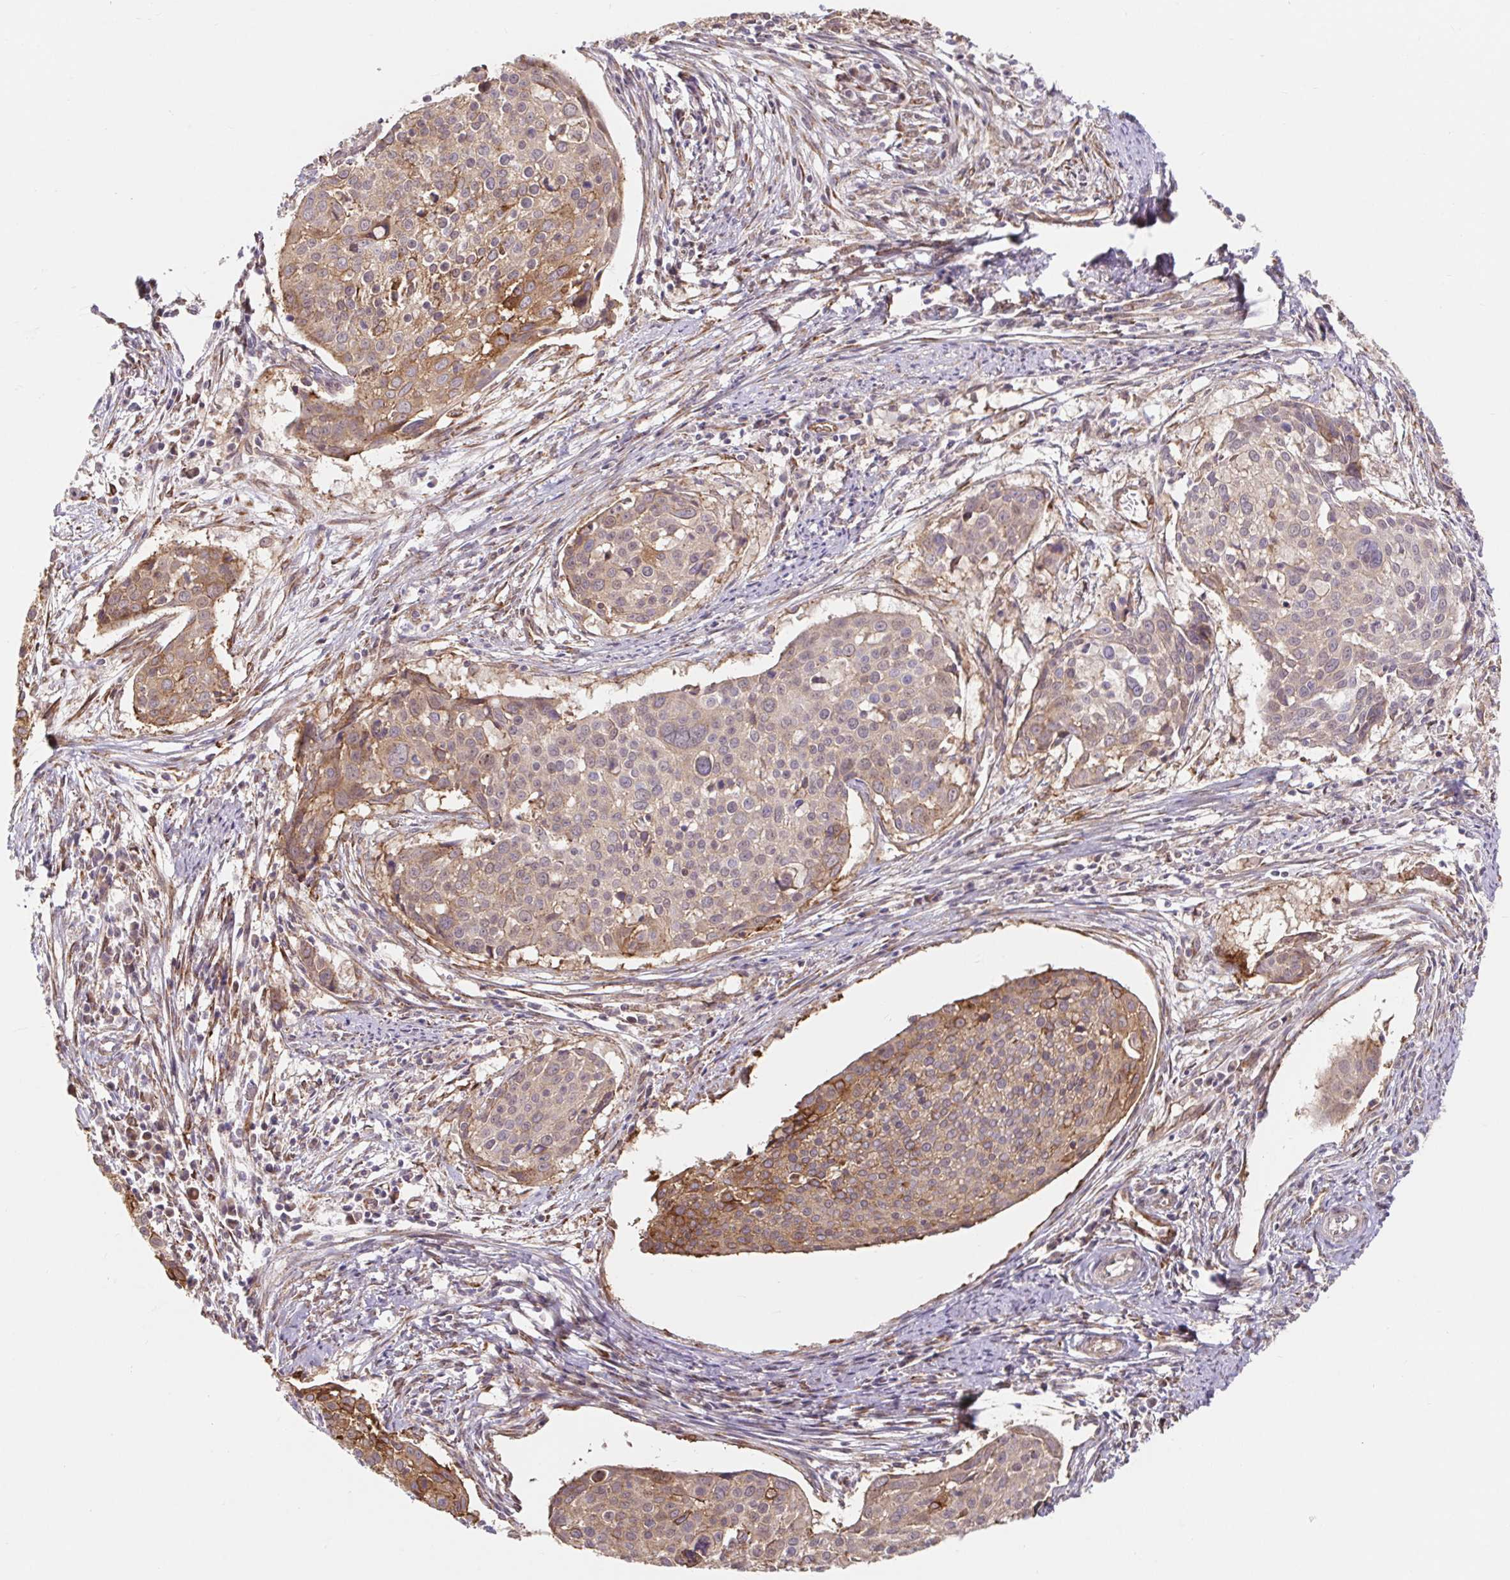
{"staining": {"intensity": "moderate", "quantity": "25%-75%", "location": "cytoplasmic/membranous"}, "tissue": "cervical cancer", "cell_type": "Tumor cells", "image_type": "cancer", "snomed": [{"axis": "morphology", "description": "Squamous cell carcinoma, NOS"}, {"axis": "topography", "description": "Cervix"}], "caption": "A brown stain labels moderate cytoplasmic/membranous staining of a protein in cervical cancer (squamous cell carcinoma) tumor cells.", "gene": "LYPD5", "patient": {"sex": "female", "age": 39}}